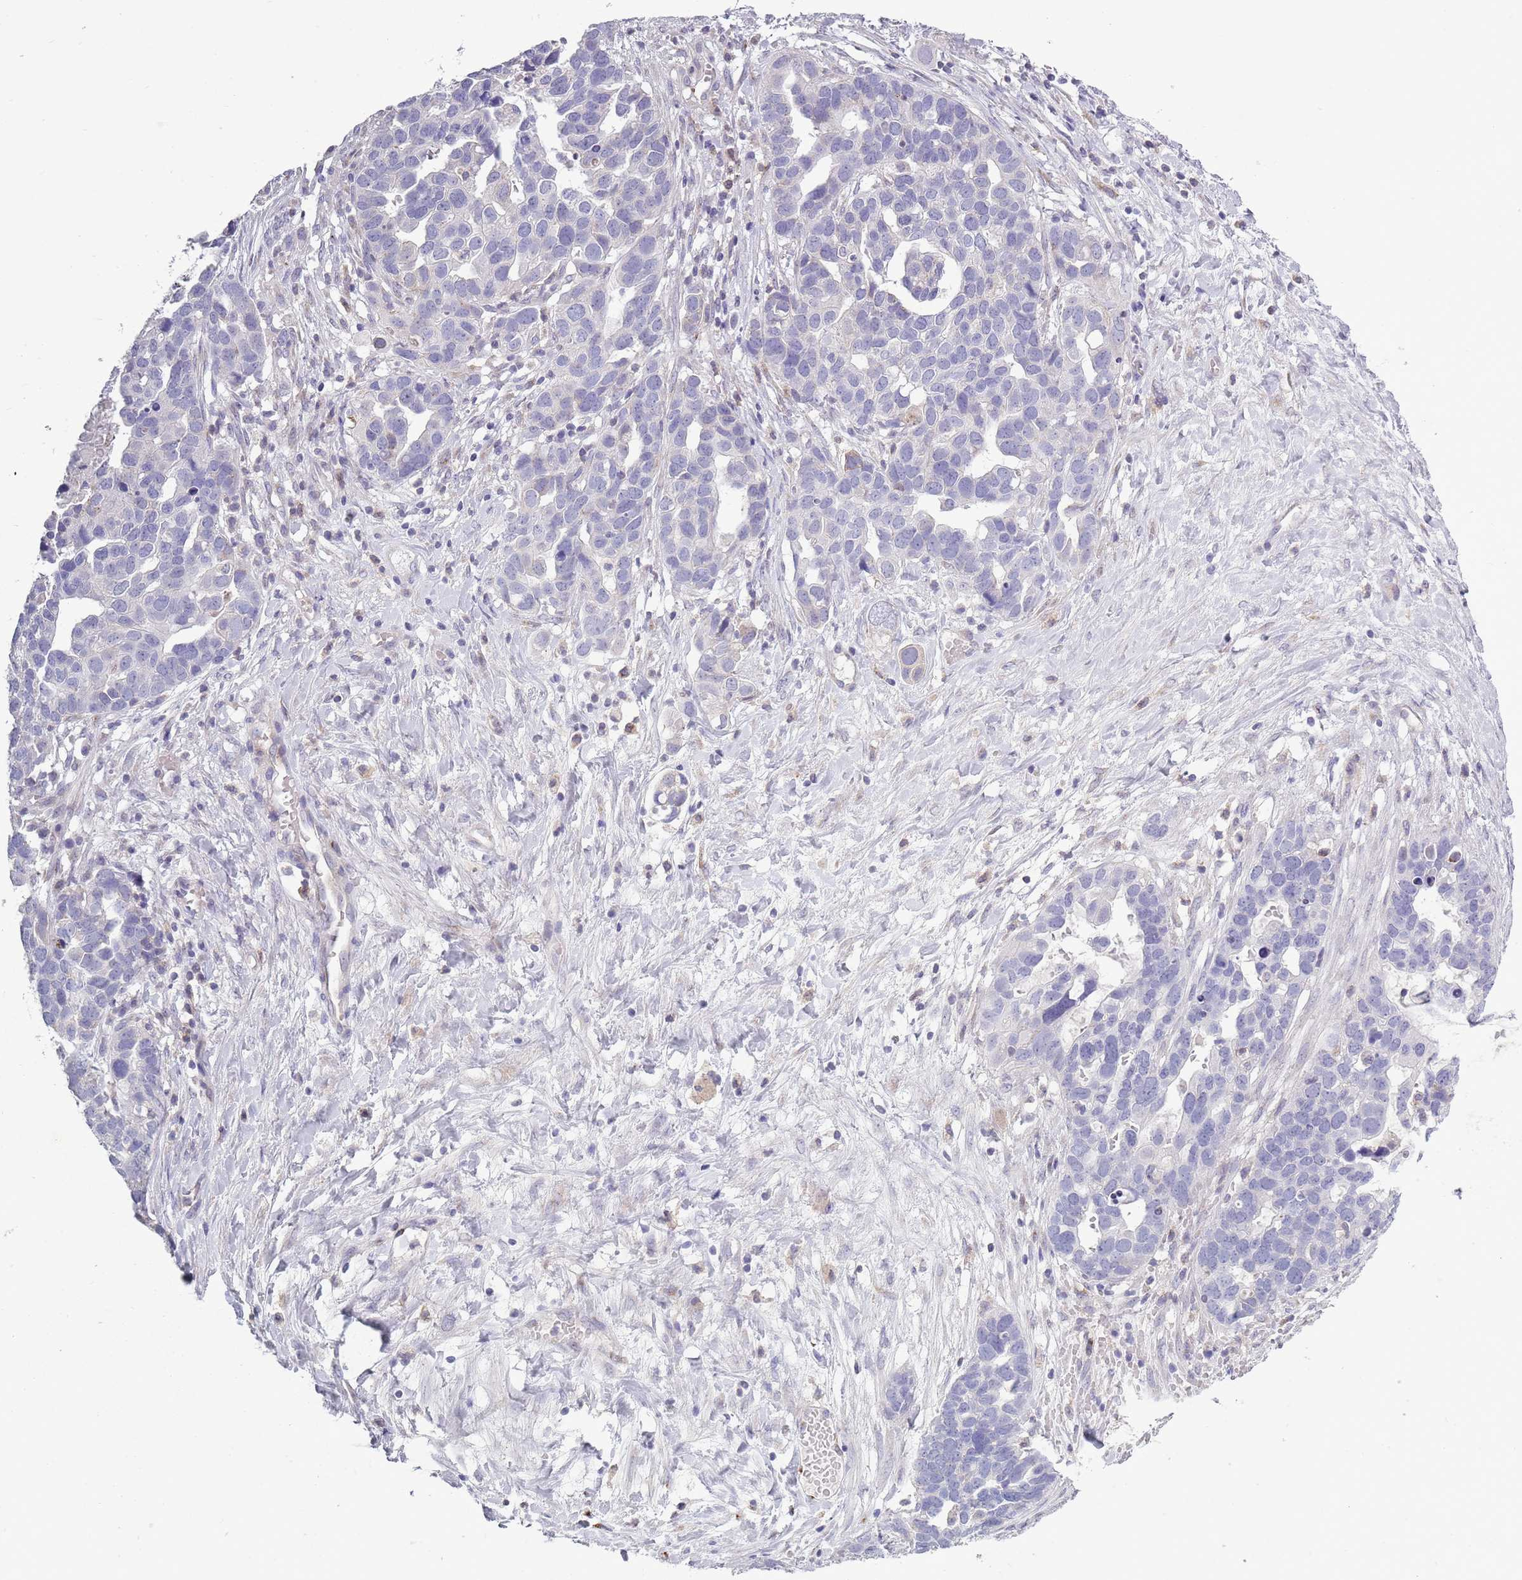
{"staining": {"intensity": "negative", "quantity": "none", "location": "none"}, "tissue": "ovarian cancer", "cell_type": "Tumor cells", "image_type": "cancer", "snomed": [{"axis": "morphology", "description": "Cystadenocarcinoma, serous, NOS"}, {"axis": "topography", "description": "Ovary"}], "caption": "IHC of ovarian cancer exhibits no expression in tumor cells. (DAB IHC visualized using brightfield microscopy, high magnification).", "gene": "ACSBG1", "patient": {"sex": "female", "age": 54}}